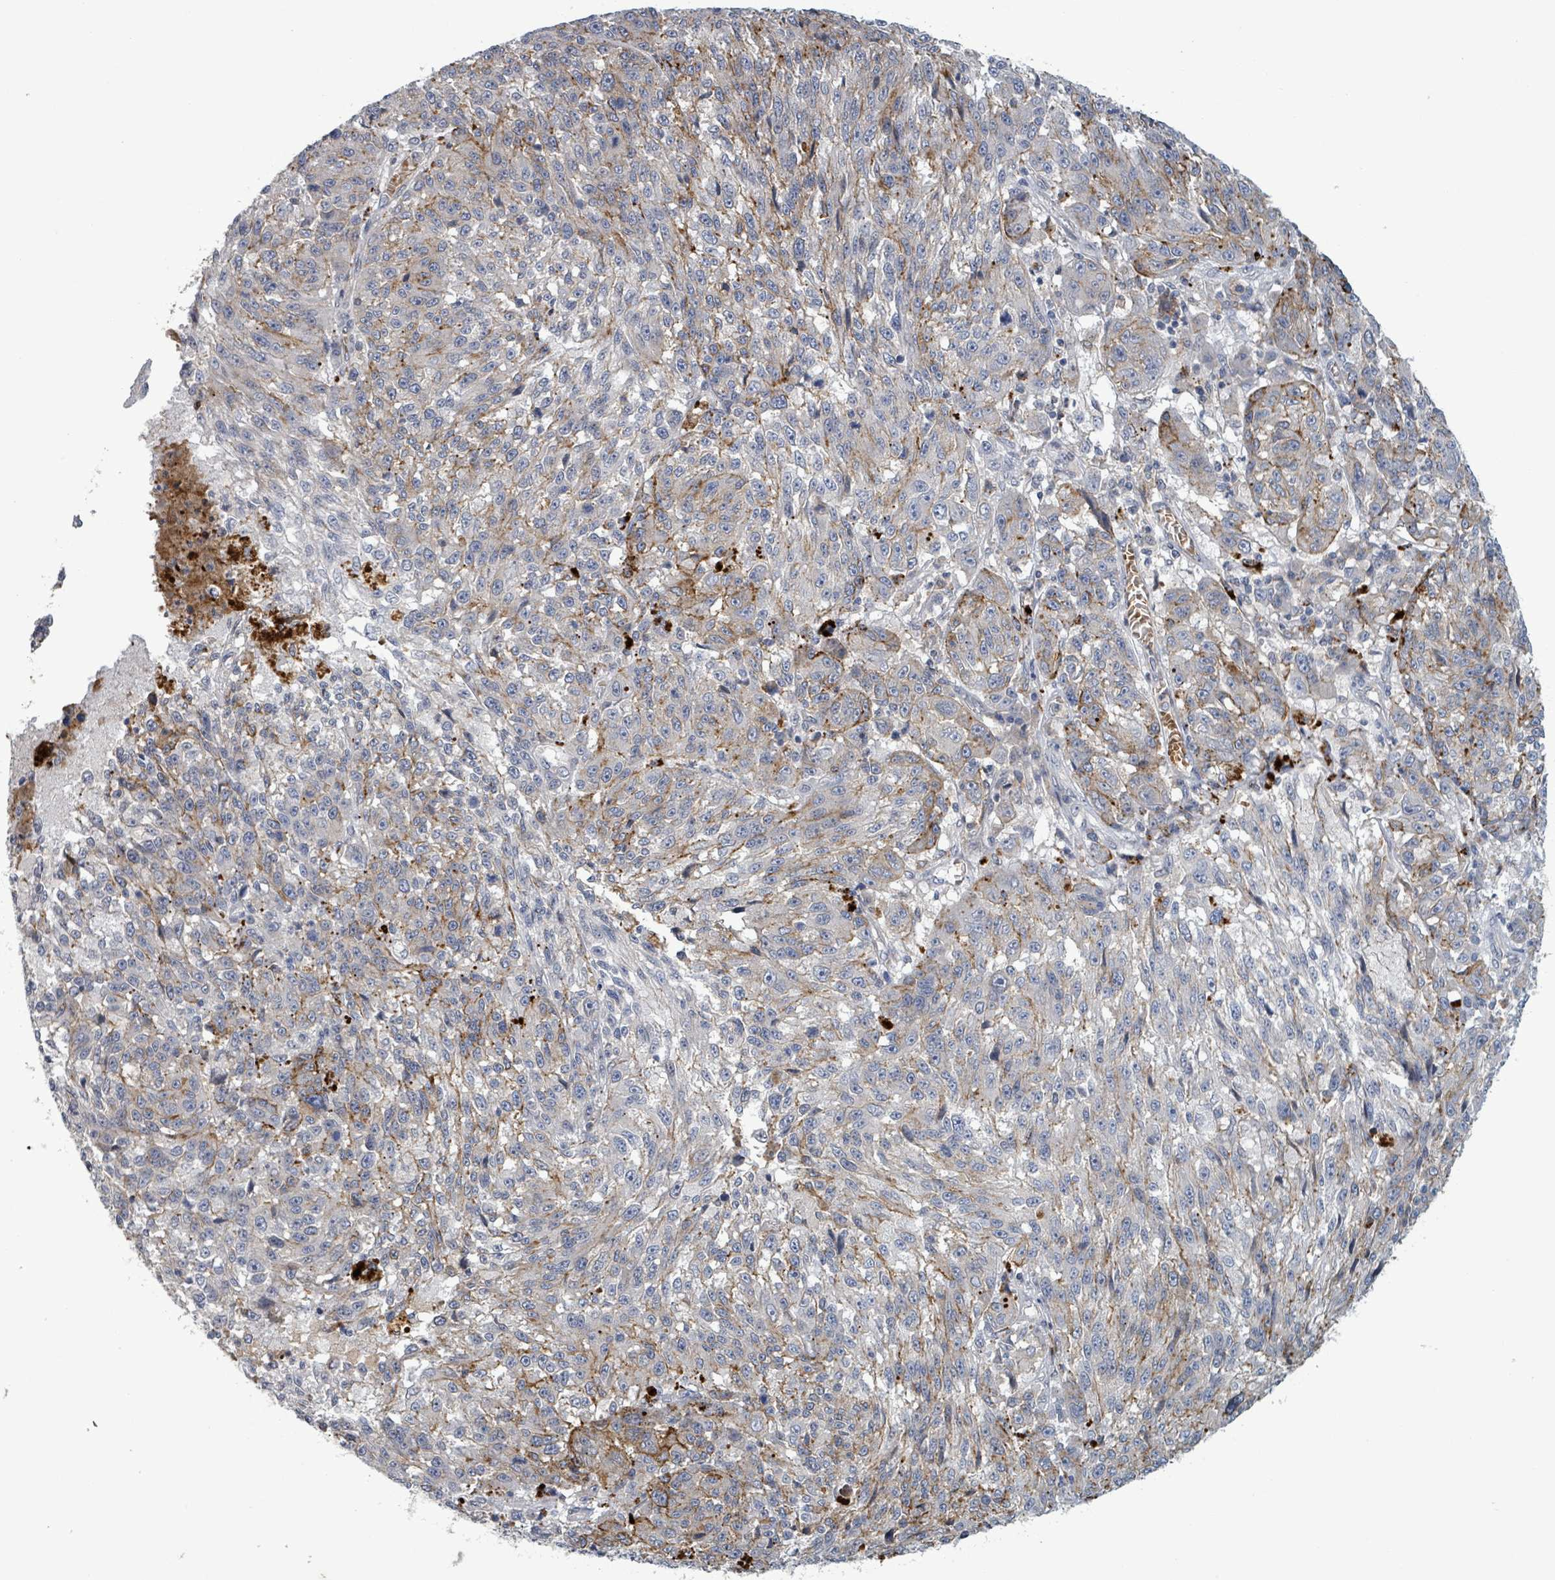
{"staining": {"intensity": "negative", "quantity": "none", "location": "none"}, "tissue": "melanoma", "cell_type": "Tumor cells", "image_type": "cancer", "snomed": [{"axis": "morphology", "description": "Malignant melanoma, NOS"}, {"axis": "topography", "description": "Skin"}], "caption": "This is a photomicrograph of immunohistochemistry (IHC) staining of melanoma, which shows no expression in tumor cells. Brightfield microscopy of immunohistochemistry stained with DAB (3,3'-diaminobenzidine) (brown) and hematoxylin (blue), captured at high magnification.", "gene": "GRM8", "patient": {"sex": "male", "age": 53}}